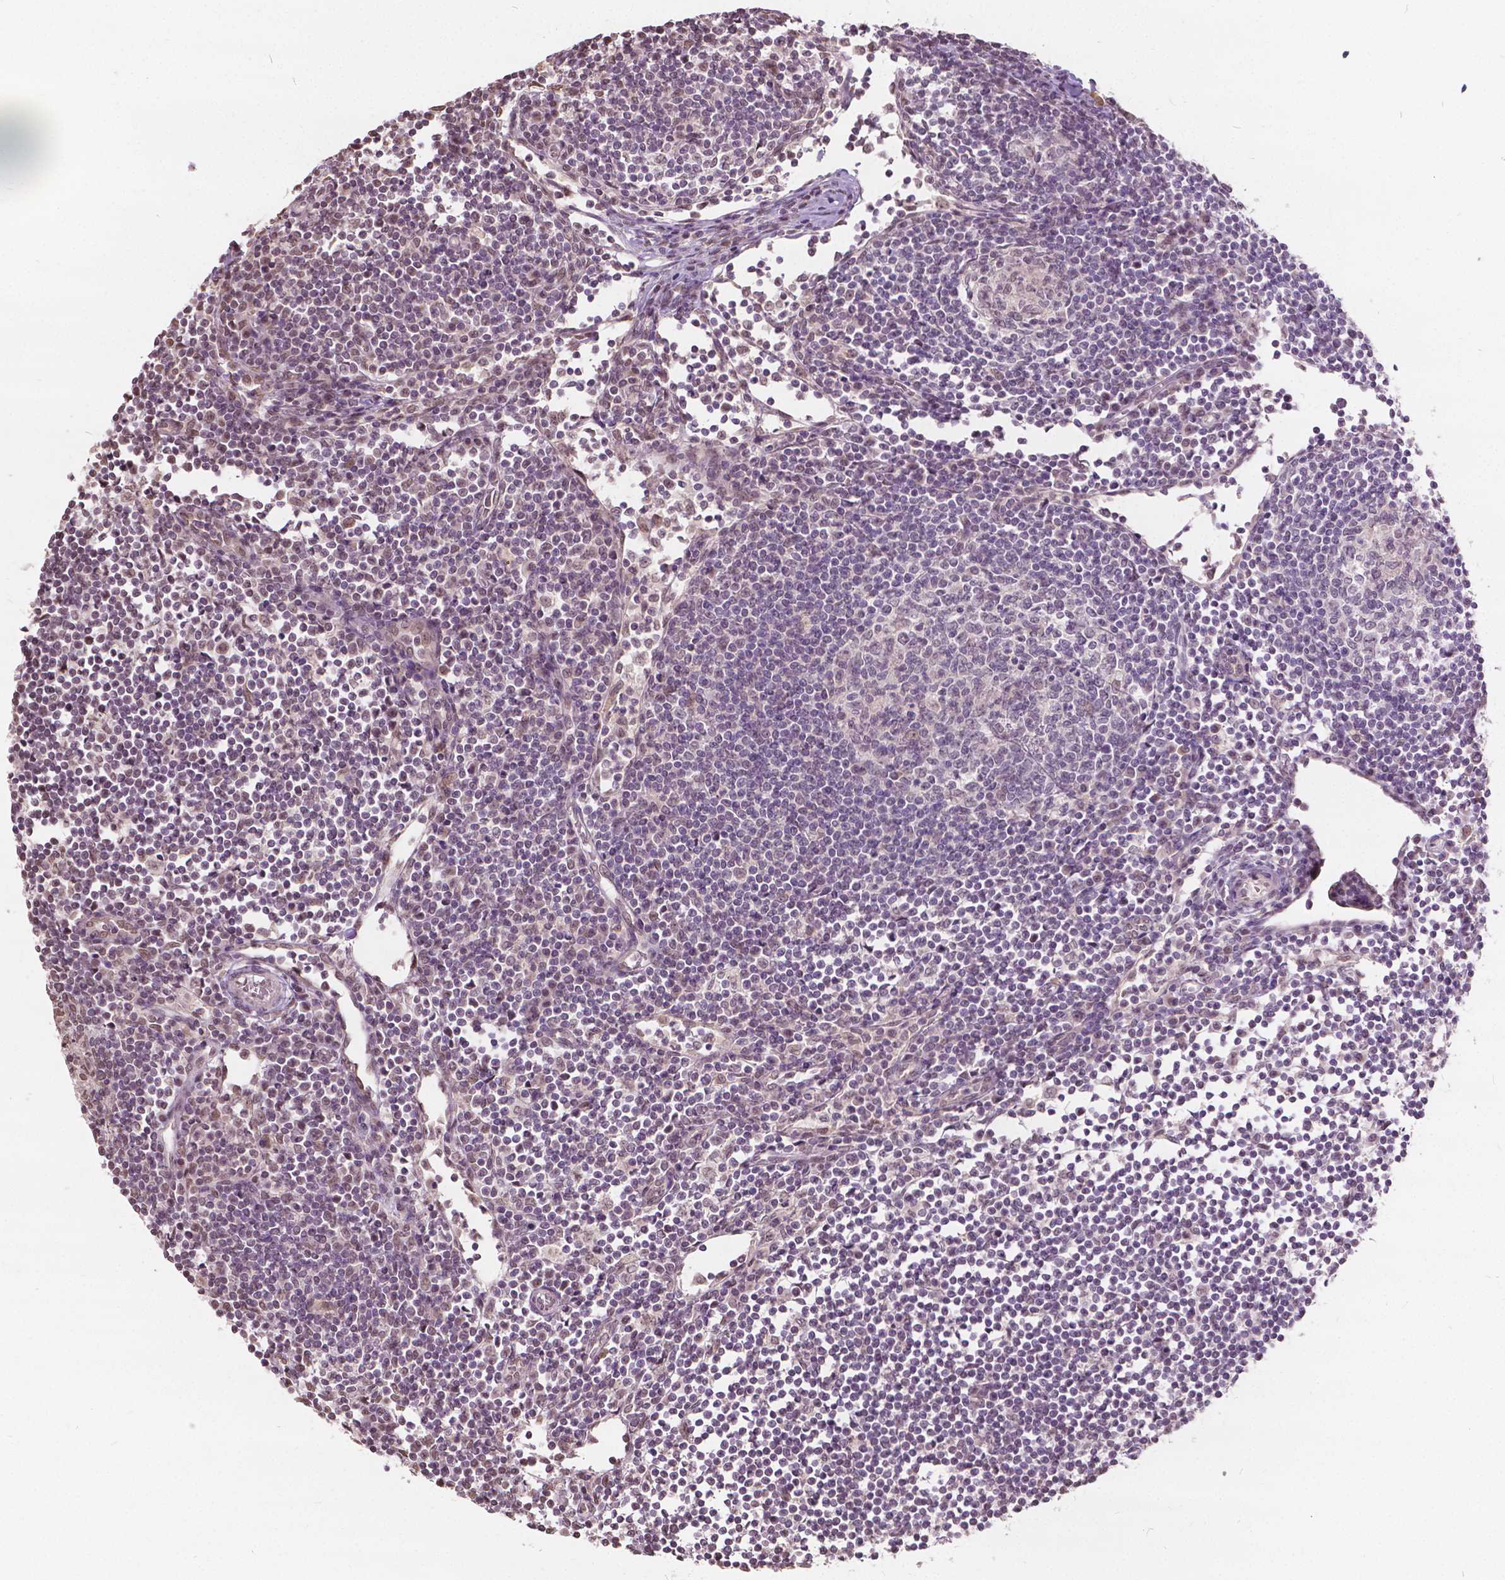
{"staining": {"intensity": "weak", "quantity": "25%-75%", "location": "nuclear"}, "tissue": "lymph node", "cell_type": "Germinal center cells", "image_type": "normal", "snomed": [{"axis": "morphology", "description": "Normal tissue, NOS"}, {"axis": "topography", "description": "Lymph node"}], "caption": "Protein staining by IHC exhibits weak nuclear positivity in approximately 25%-75% of germinal center cells in unremarkable lymph node. (DAB IHC with brightfield microscopy, high magnification).", "gene": "HOXA10", "patient": {"sex": "male", "age": 67}}